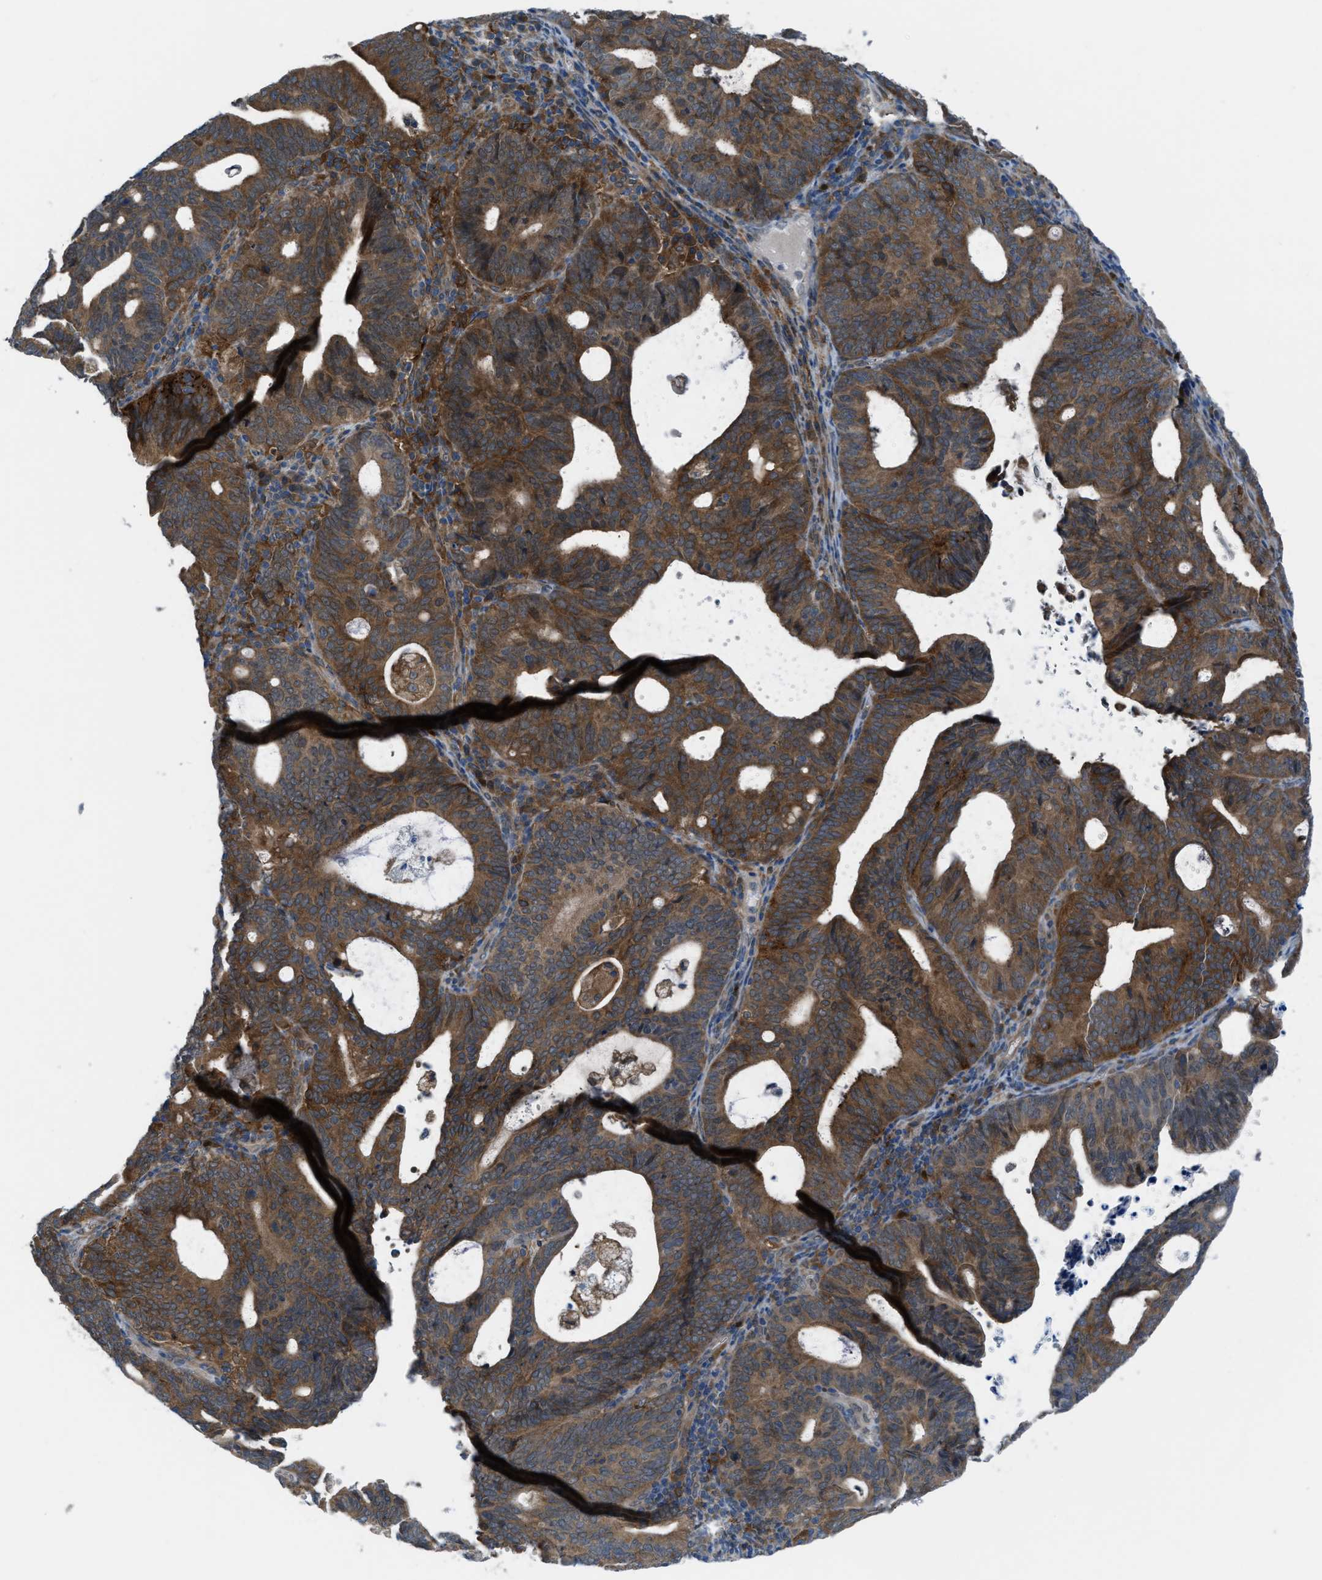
{"staining": {"intensity": "strong", "quantity": ">75%", "location": "cytoplasmic/membranous"}, "tissue": "endometrial cancer", "cell_type": "Tumor cells", "image_type": "cancer", "snomed": [{"axis": "morphology", "description": "Adenocarcinoma, NOS"}, {"axis": "topography", "description": "Uterus"}], "caption": "Endometrial adenocarcinoma tissue reveals strong cytoplasmic/membranous expression in approximately >75% of tumor cells", "gene": "BAZ2B", "patient": {"sex": "female", "age": 83}}